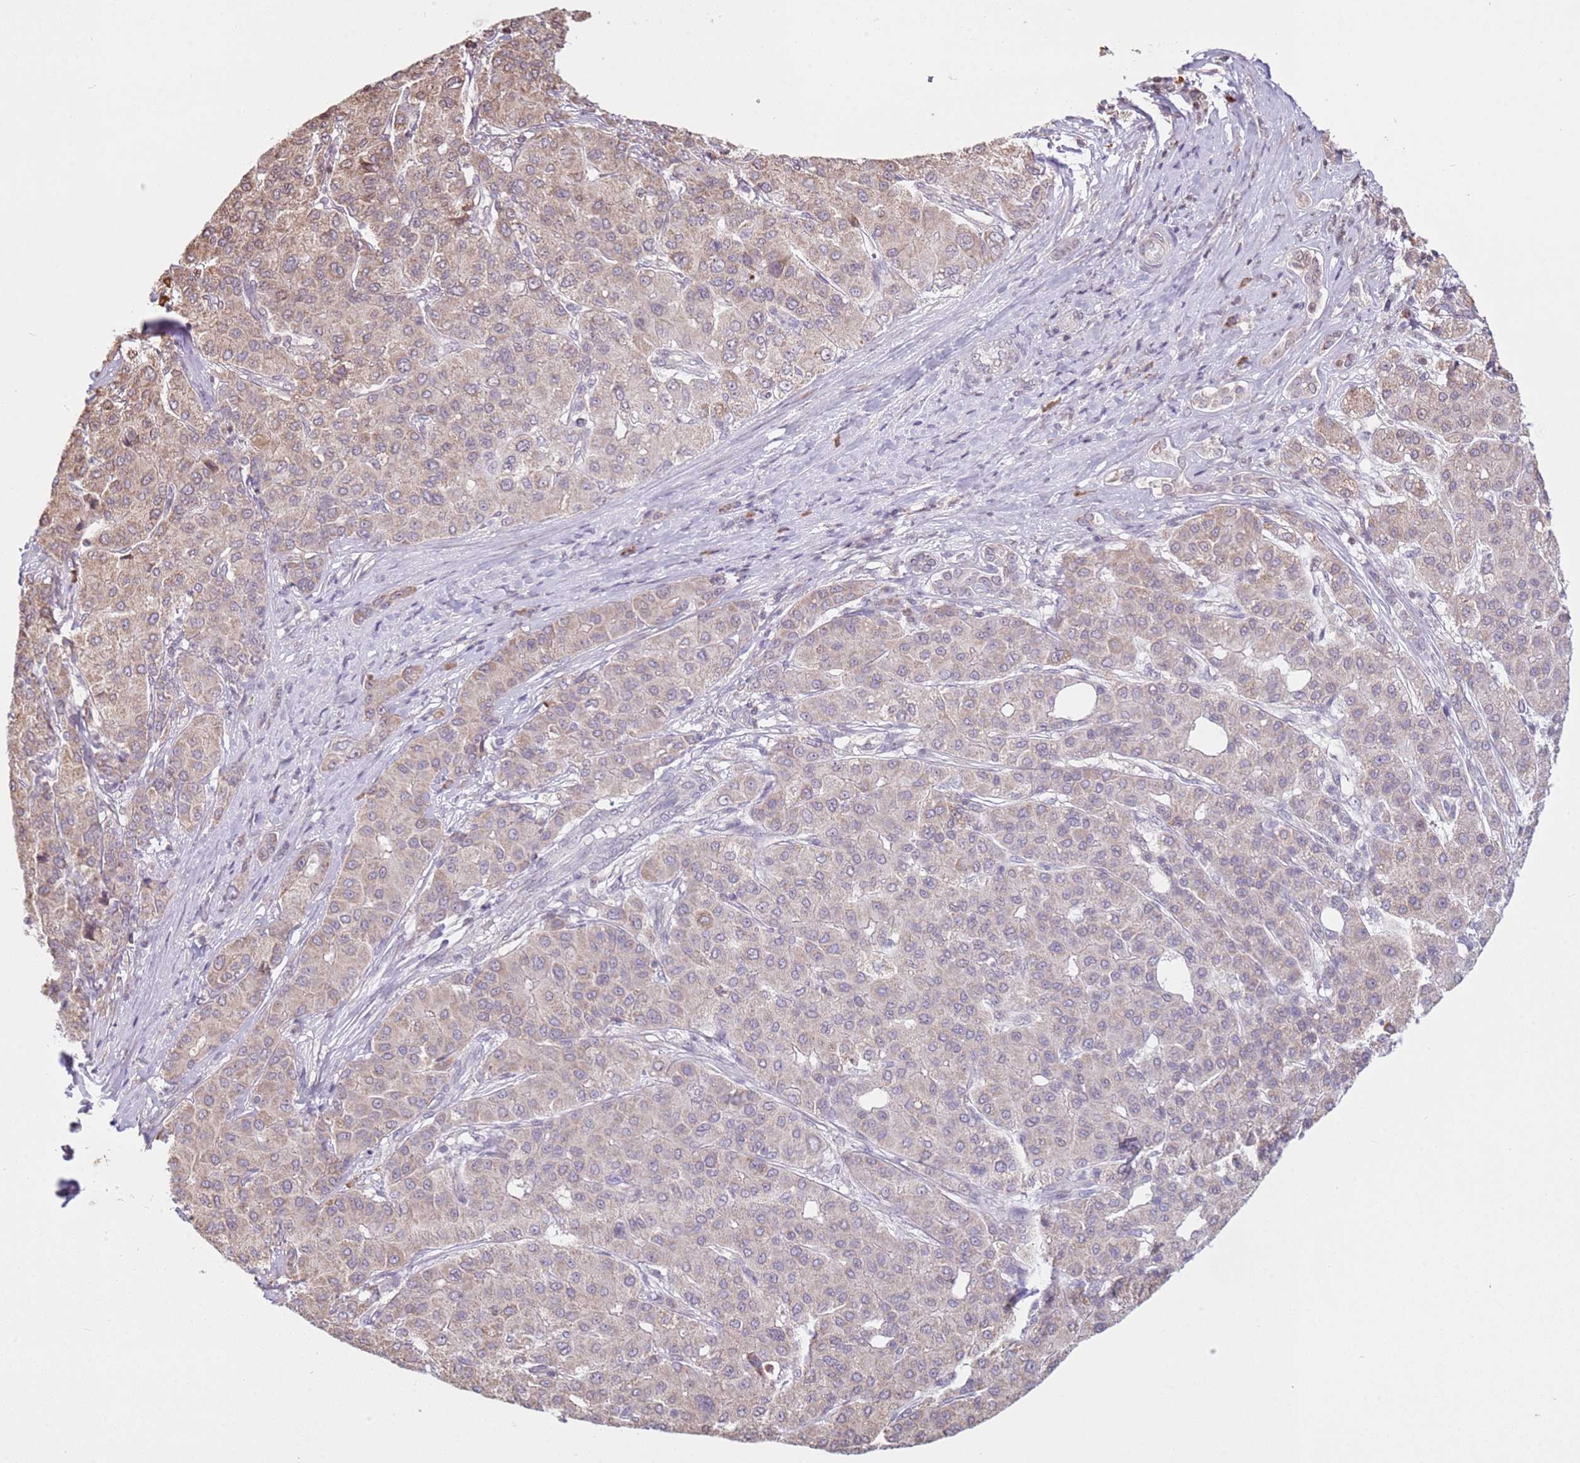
{"staining": {"intensity": "weak", "quantity": ">75%", "location": "cytoplasmic/membranous"}, "tissue": "liver cancer", "cell_type": "Tumor cells", "image_type": "cancer", "snomed": [{"axis": "morphology", "description": "Carcinoma, Hepatocellular, NOS"}, {"axis": "topography", "description": "Liver"}], "caption": "This is an image of IHC staining of liver cancer (hepatocellular carcinoma), which shows weak positivity in the cytoplasmic/membranous of tumor cells.", "gene": "SCAF1", "patient": {"sex": "male", "age": 65}}